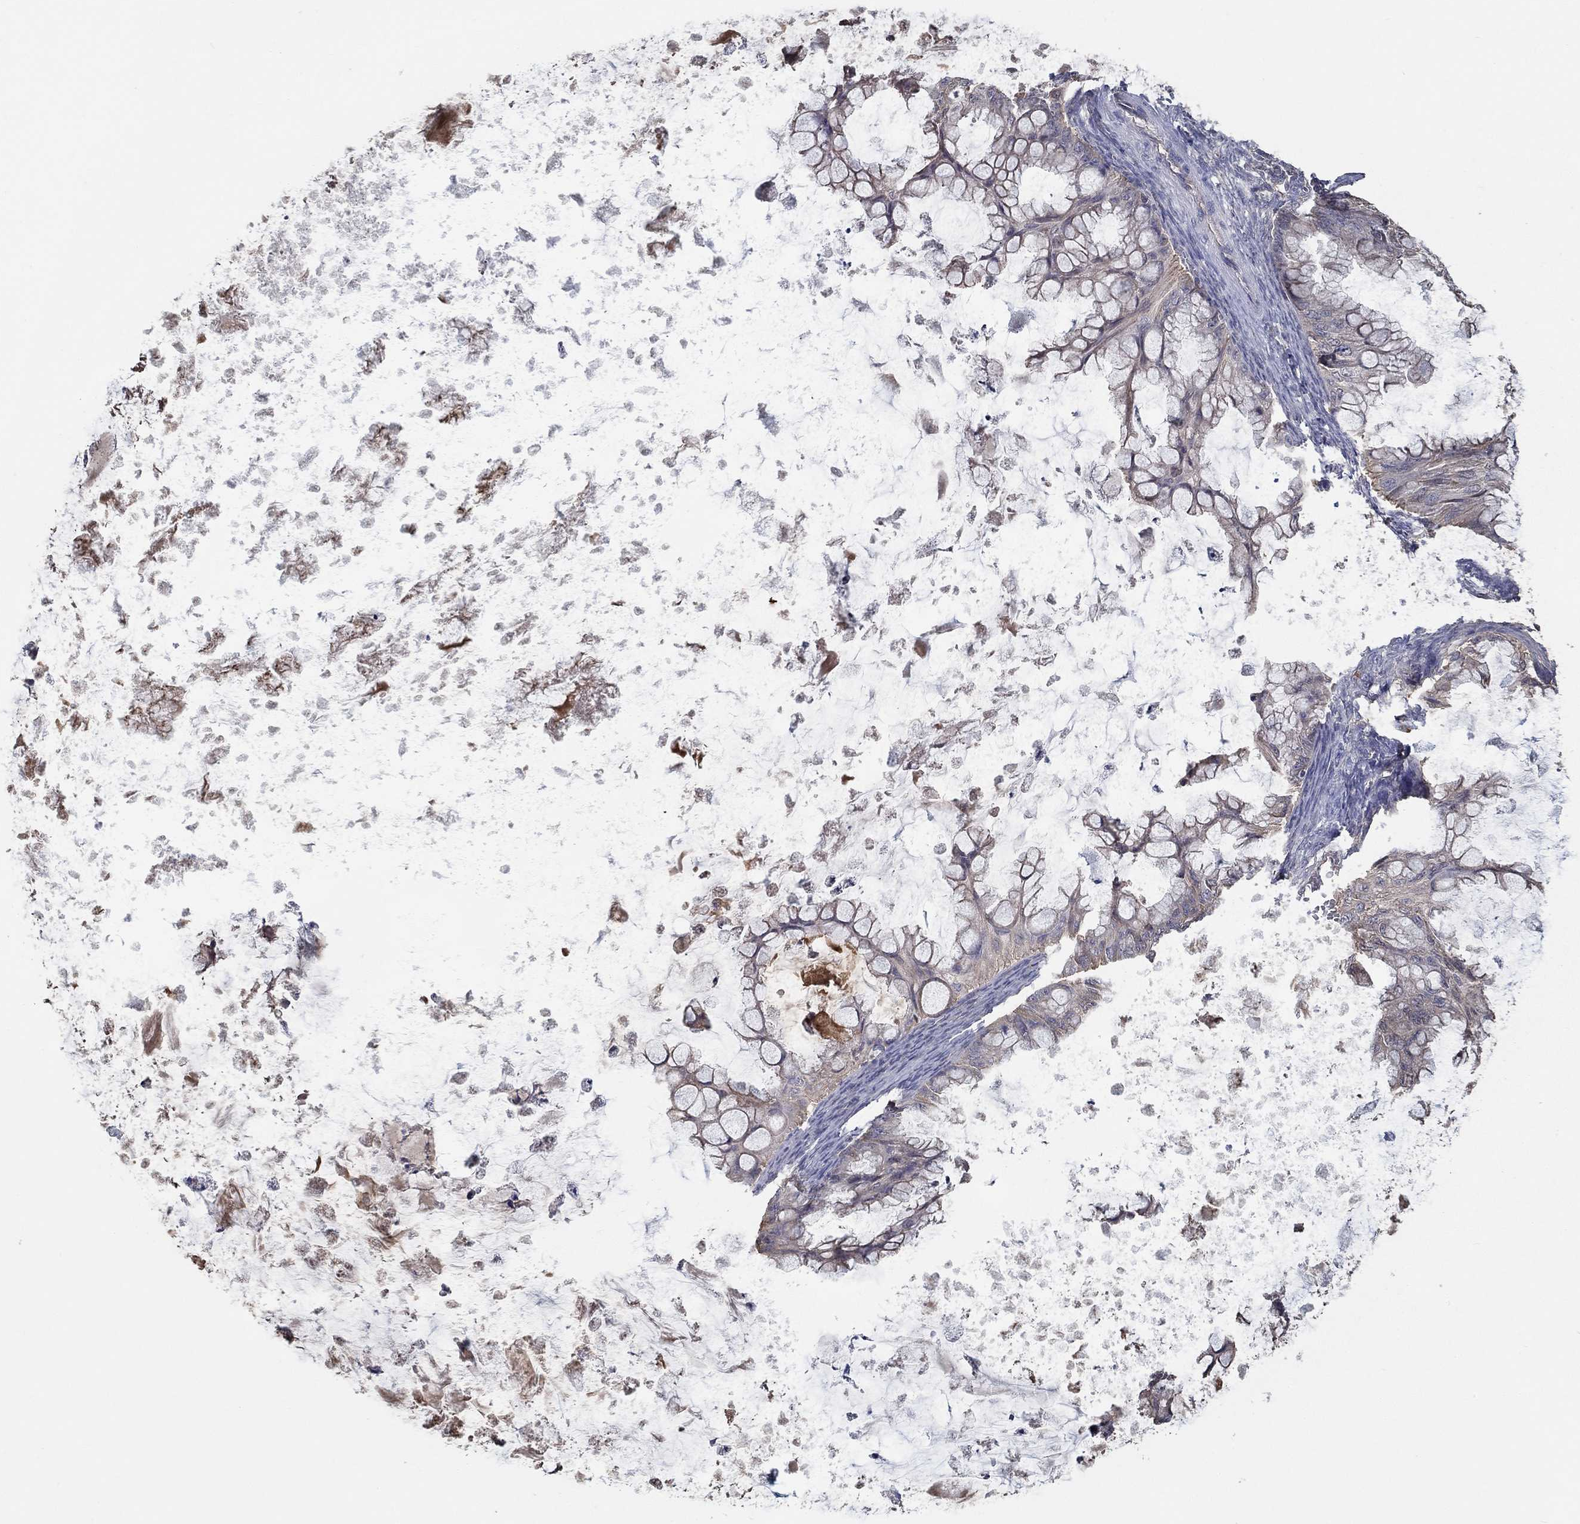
{"staining": {"intensity": "negative", "quantity": "none", "location": "none"}, "tissue": "ovarian cancer", "cell_type": "Tumor cells", "image_type": "cancer", "snomed": [{"axis": "morphology", "description": "Cystadenocarcinoma, mucinous, NOS"}, {"axis": "topography", "description": "Ovary"}], "caption": "The immunohistochemistry (IHC) histopathology image has no significant expression in tumor cells of ovarian mucinous cystadenocarcinoma tissue.", "gene": "IL10", "patient": {"sex": "female", "age": 35}}